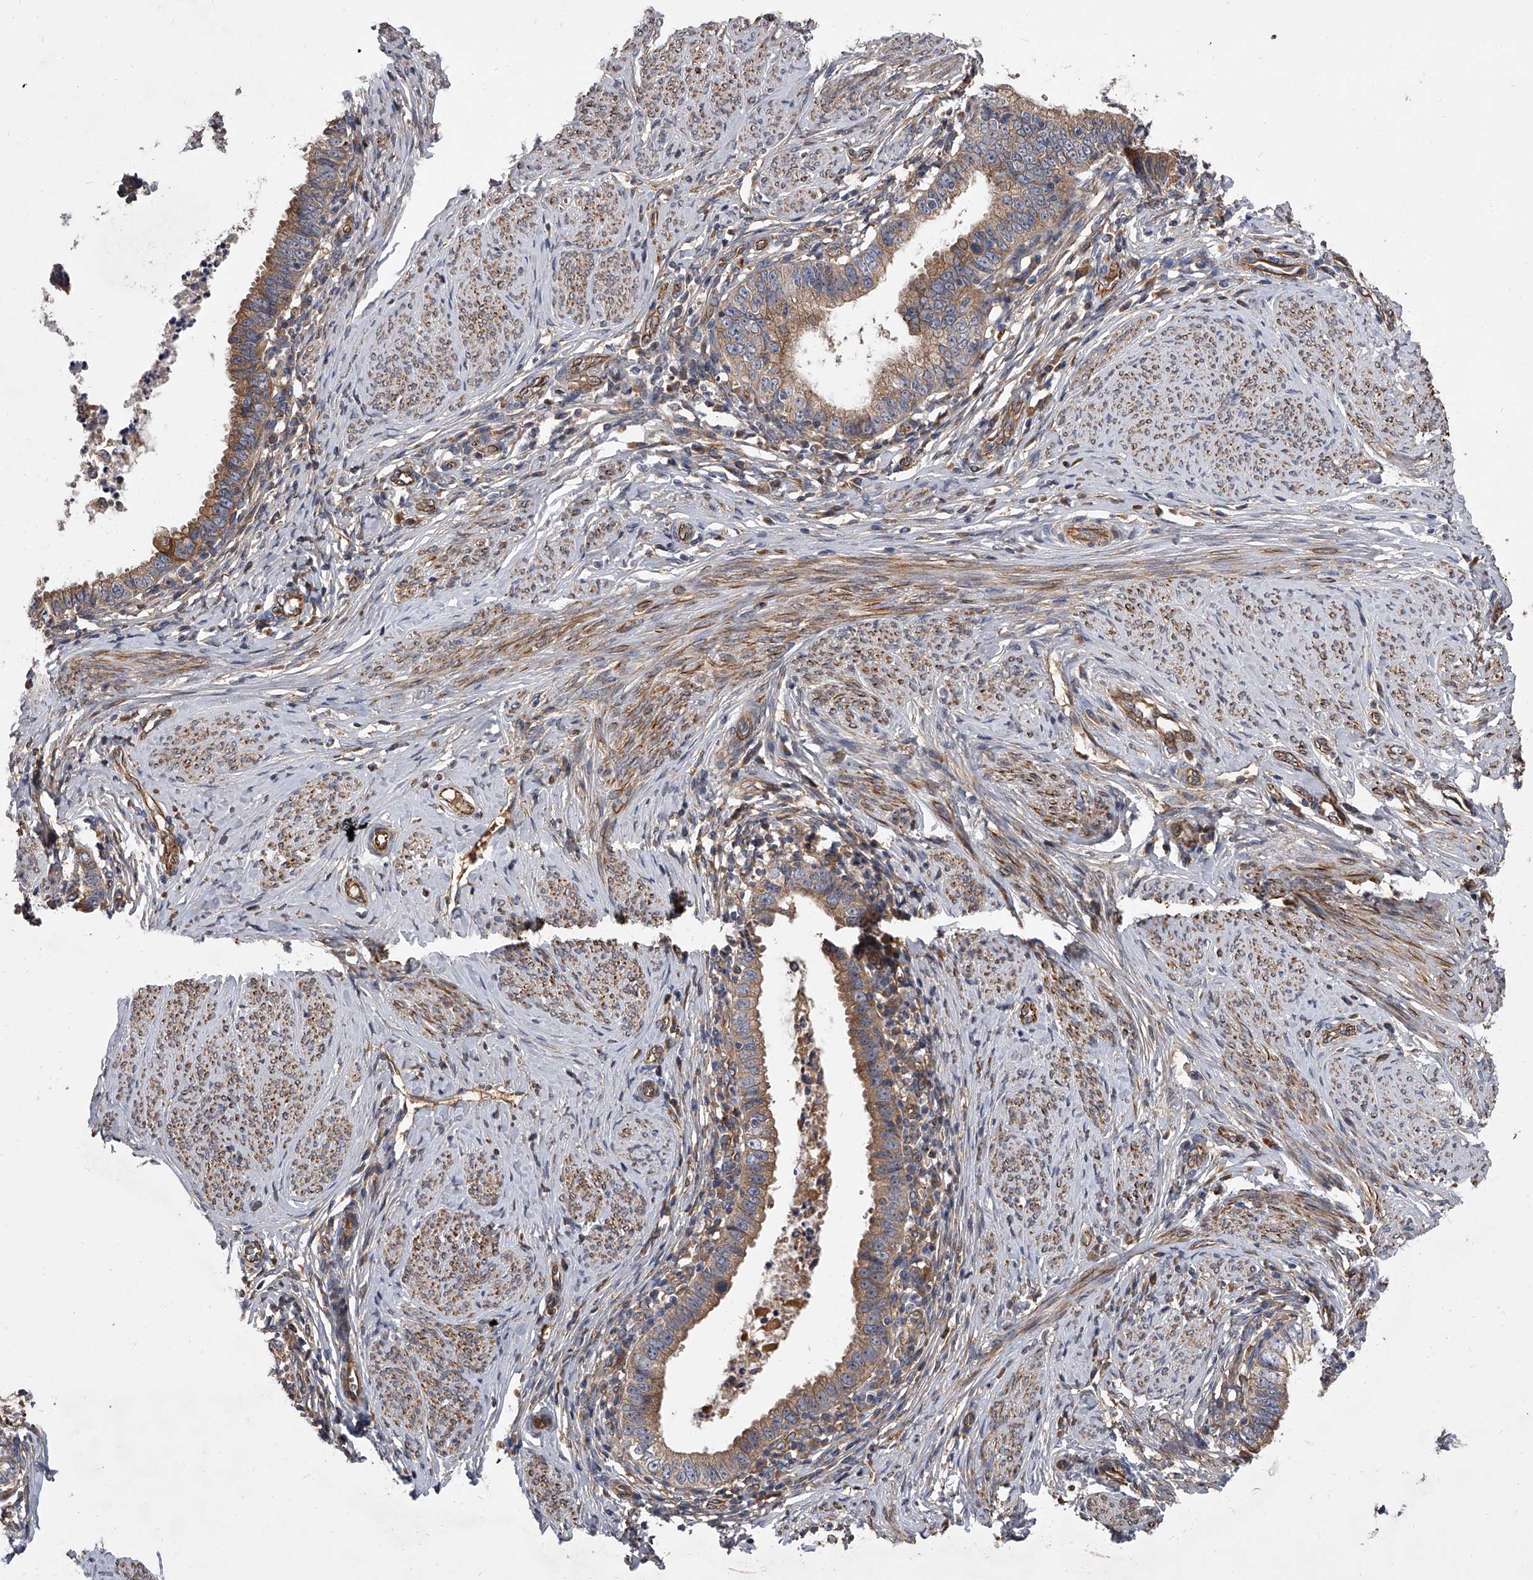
{"staining": {"intensity": "moderate", "quantity": ">75%", "location": "cytoplasmic/membranous"}, "tissue": "cervical cancer", "cell_type": "Tumor cells", "image_type": "cancer", "snomed": [{"axis": "morphology", "description": "Adenocarcinoma, NOS"}, {"axis": "topography", "description": "Cervix"}], "caption": "Adenocarcinoma (cervical) stained for a protein displays moderate cytoplasmic/membranous positivity in tumor cells.", "gene": "EXOC4", "patient": {"sex": "female", "age": 36}}